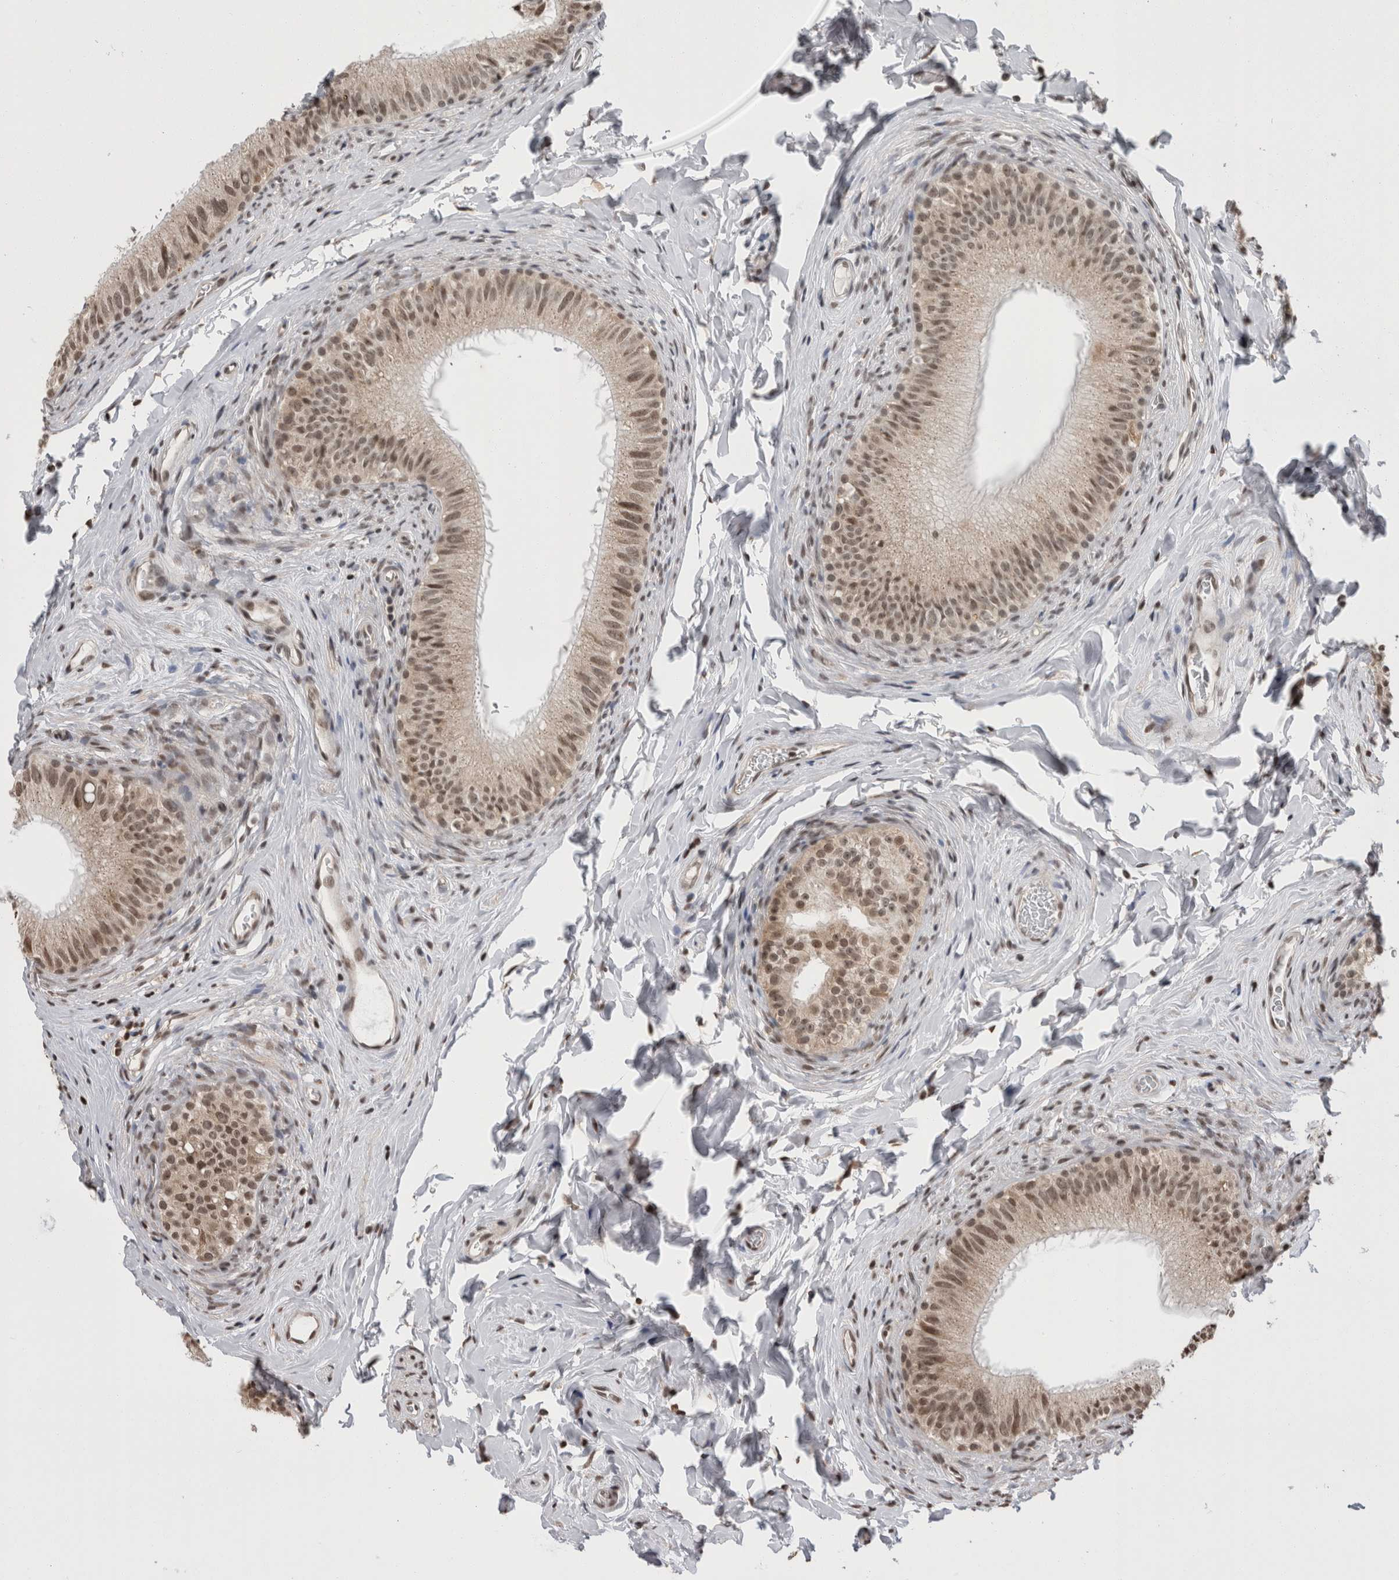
{"staining": {"intensity": "moderate", "quantity": ">75%", "location": "nuclear"}, "tissue": "epididymis", "cell_type": "Glandular cells", "image_type": "normal", "snomed": [{"axis": "morphology", "description": "Normal tissue, NOS"}, {"axis": "topography", "description": "Epididymis"}], "caption": "Immunohistochemistry (DAB (3,3'-diaminobenzidine)) staining of unremarkable epididymis exhibits moderate nuclear protein staining in approximately >75% of glandular cells.", "gene": "ZBTB11", "patient": {"sex": "male", "age": 49}}